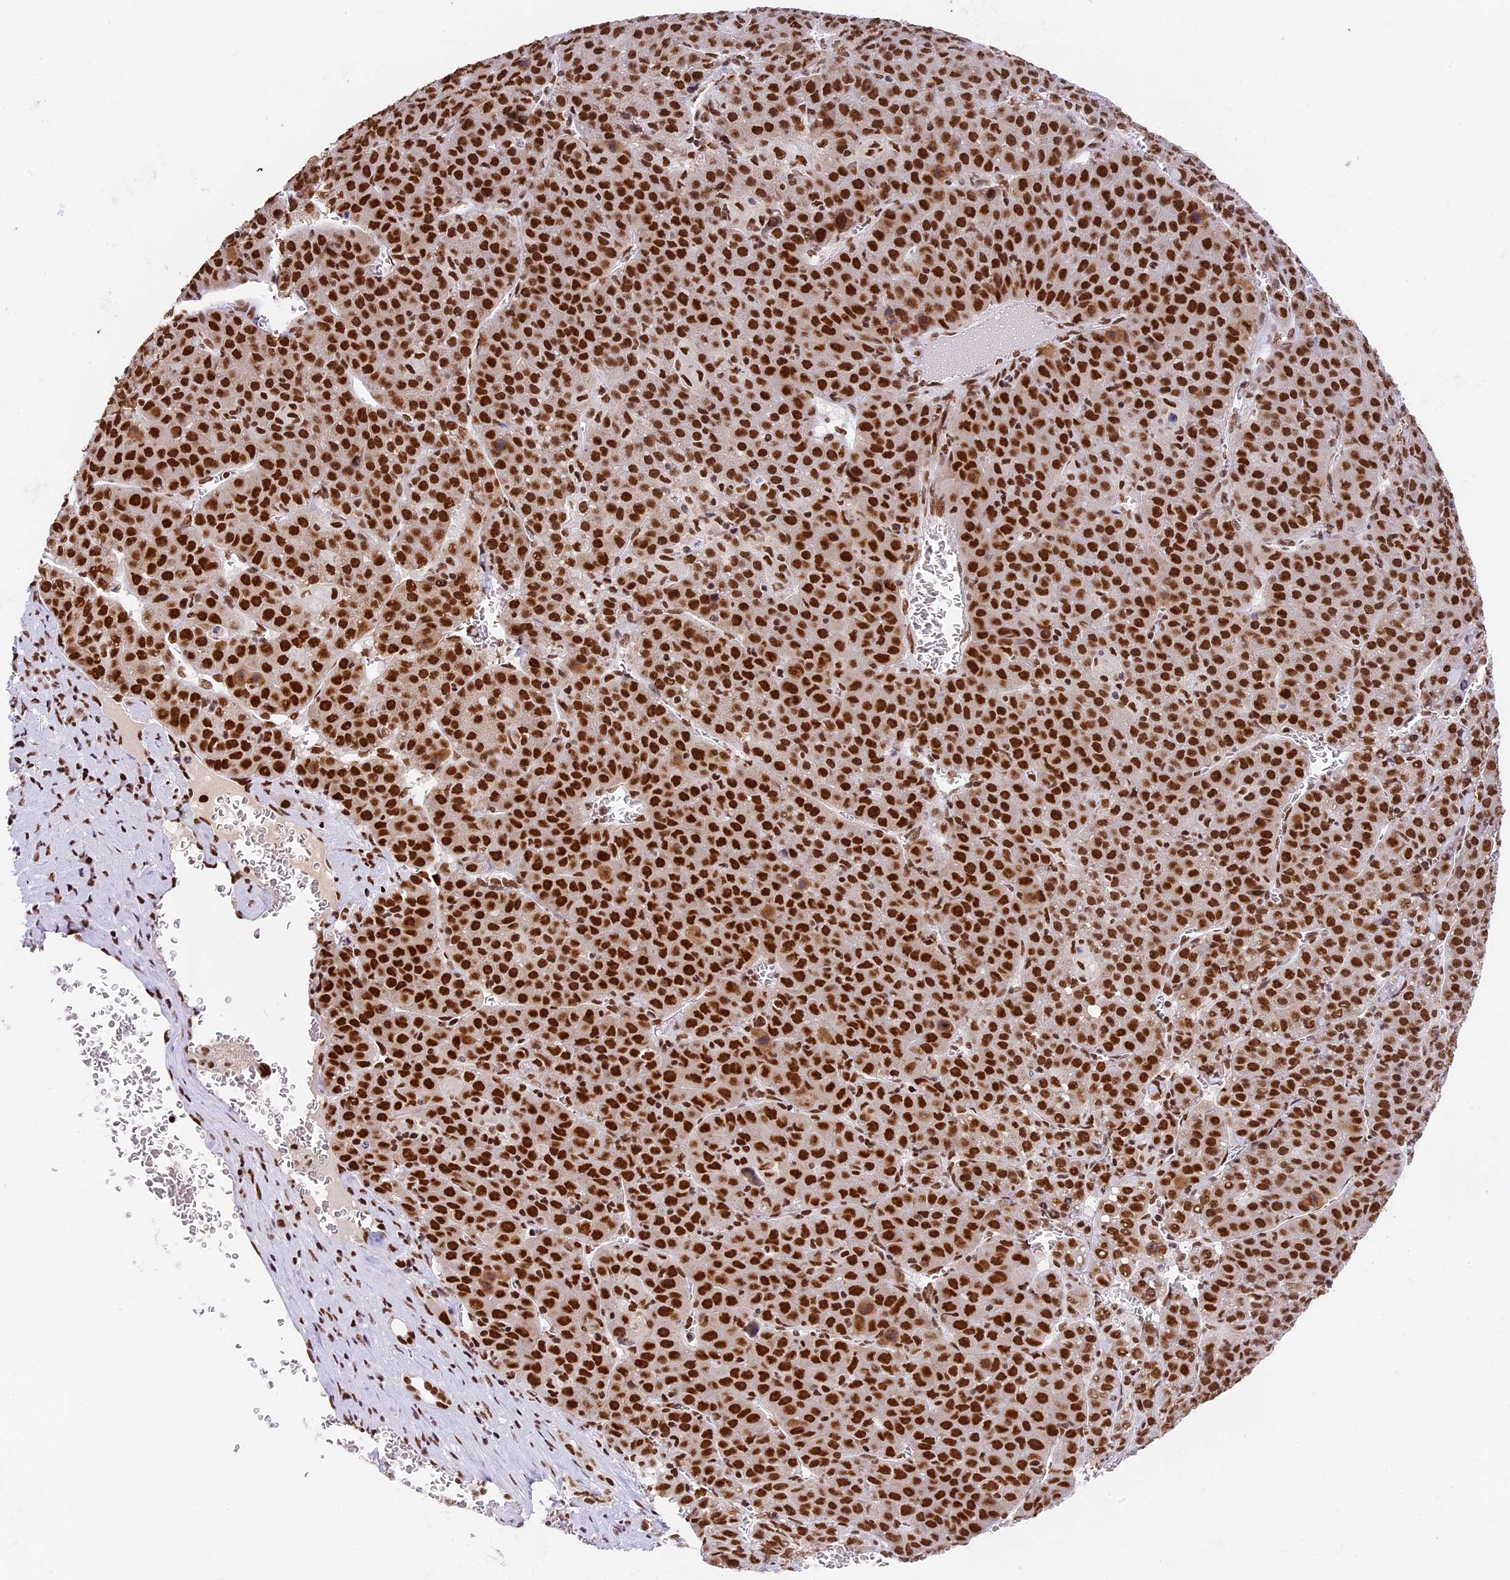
{"staining": {"intensity": "strong", "quantity": ">75%", "location": "nuclear"}, "tissue": "liver cancer", "cell_type": "Tumor cells", "image_type": "cancer", "snomed": [{"axis": "morphology", "description": "Carcinoma, Hepatocellular, NOS"}, {"axis": "topography", "description": "Liver"}], "caption": "The histopathology image shows immunohistochemical staining of liver cancer. There is strong nuclear staining is identified in about >75% of tumor cells. Ihc stains the protein of interest in brown and the nuclei are stained blue.", "gene": "SBNO1", "patient": {"sex": "female", "age": 53}}